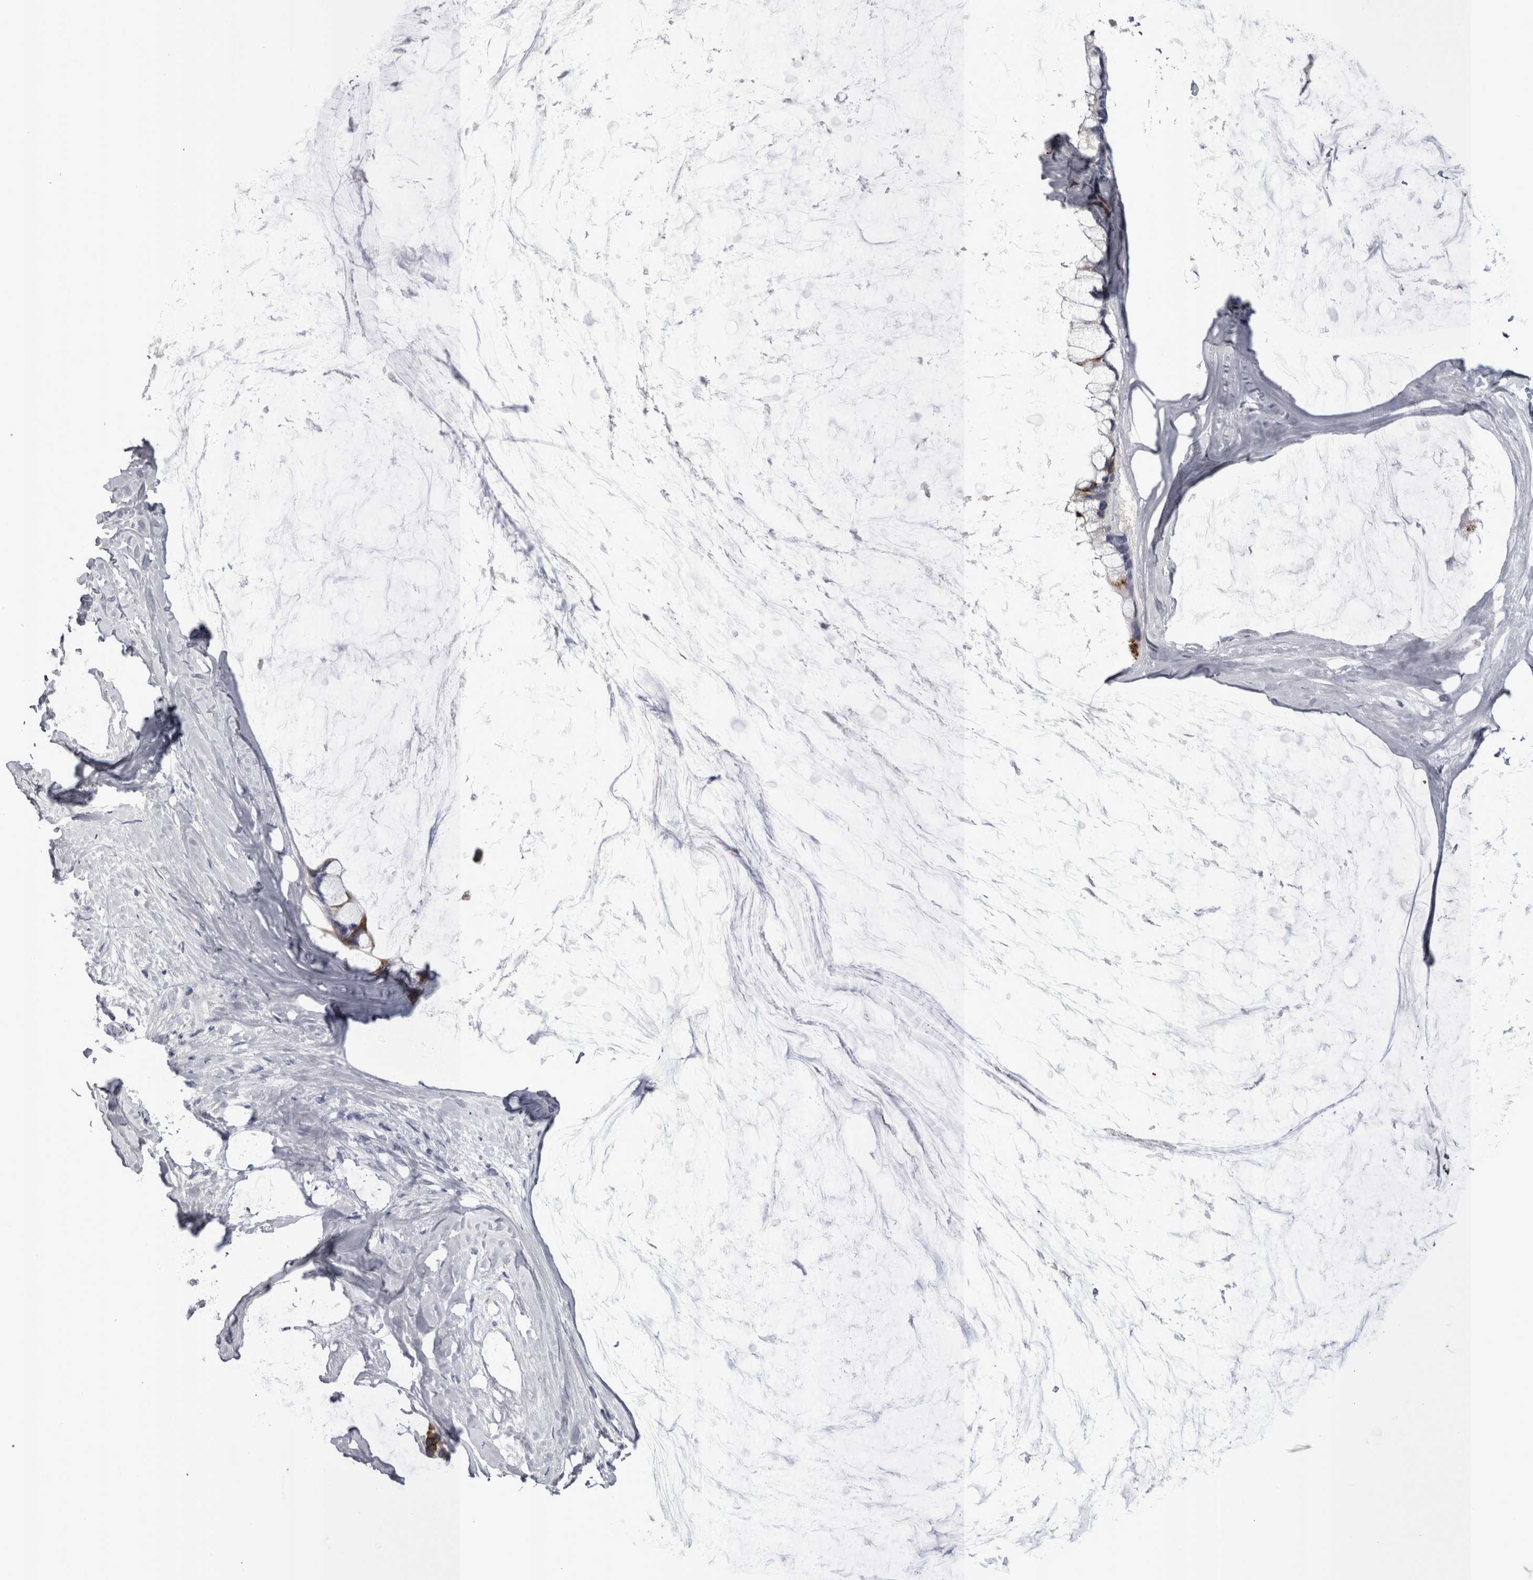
{"staining": {"intensity": "moderate", "quantity": "<25%", "location": "cytoplasmic/membranous"}, "tissue": "ovarian cancer", "cell_type": "Tumor cells", "image_type": "cancer", "snomed": [{"axis": "morphology", "description": "Cystadenocarcinoma, mucinous, NOS"}, {"axis": "topography", "description": "Ovary"}], "caption": "Ovarian cancer (mucinous cystadenocarcinoma) tissue shows moderate cytoplasmic/membranous expression in approximately <25% of tumor cells, visualized by immunohistochemistry.", "gene": "PWP2", "patient": {"sex": "female", "age": 39}}